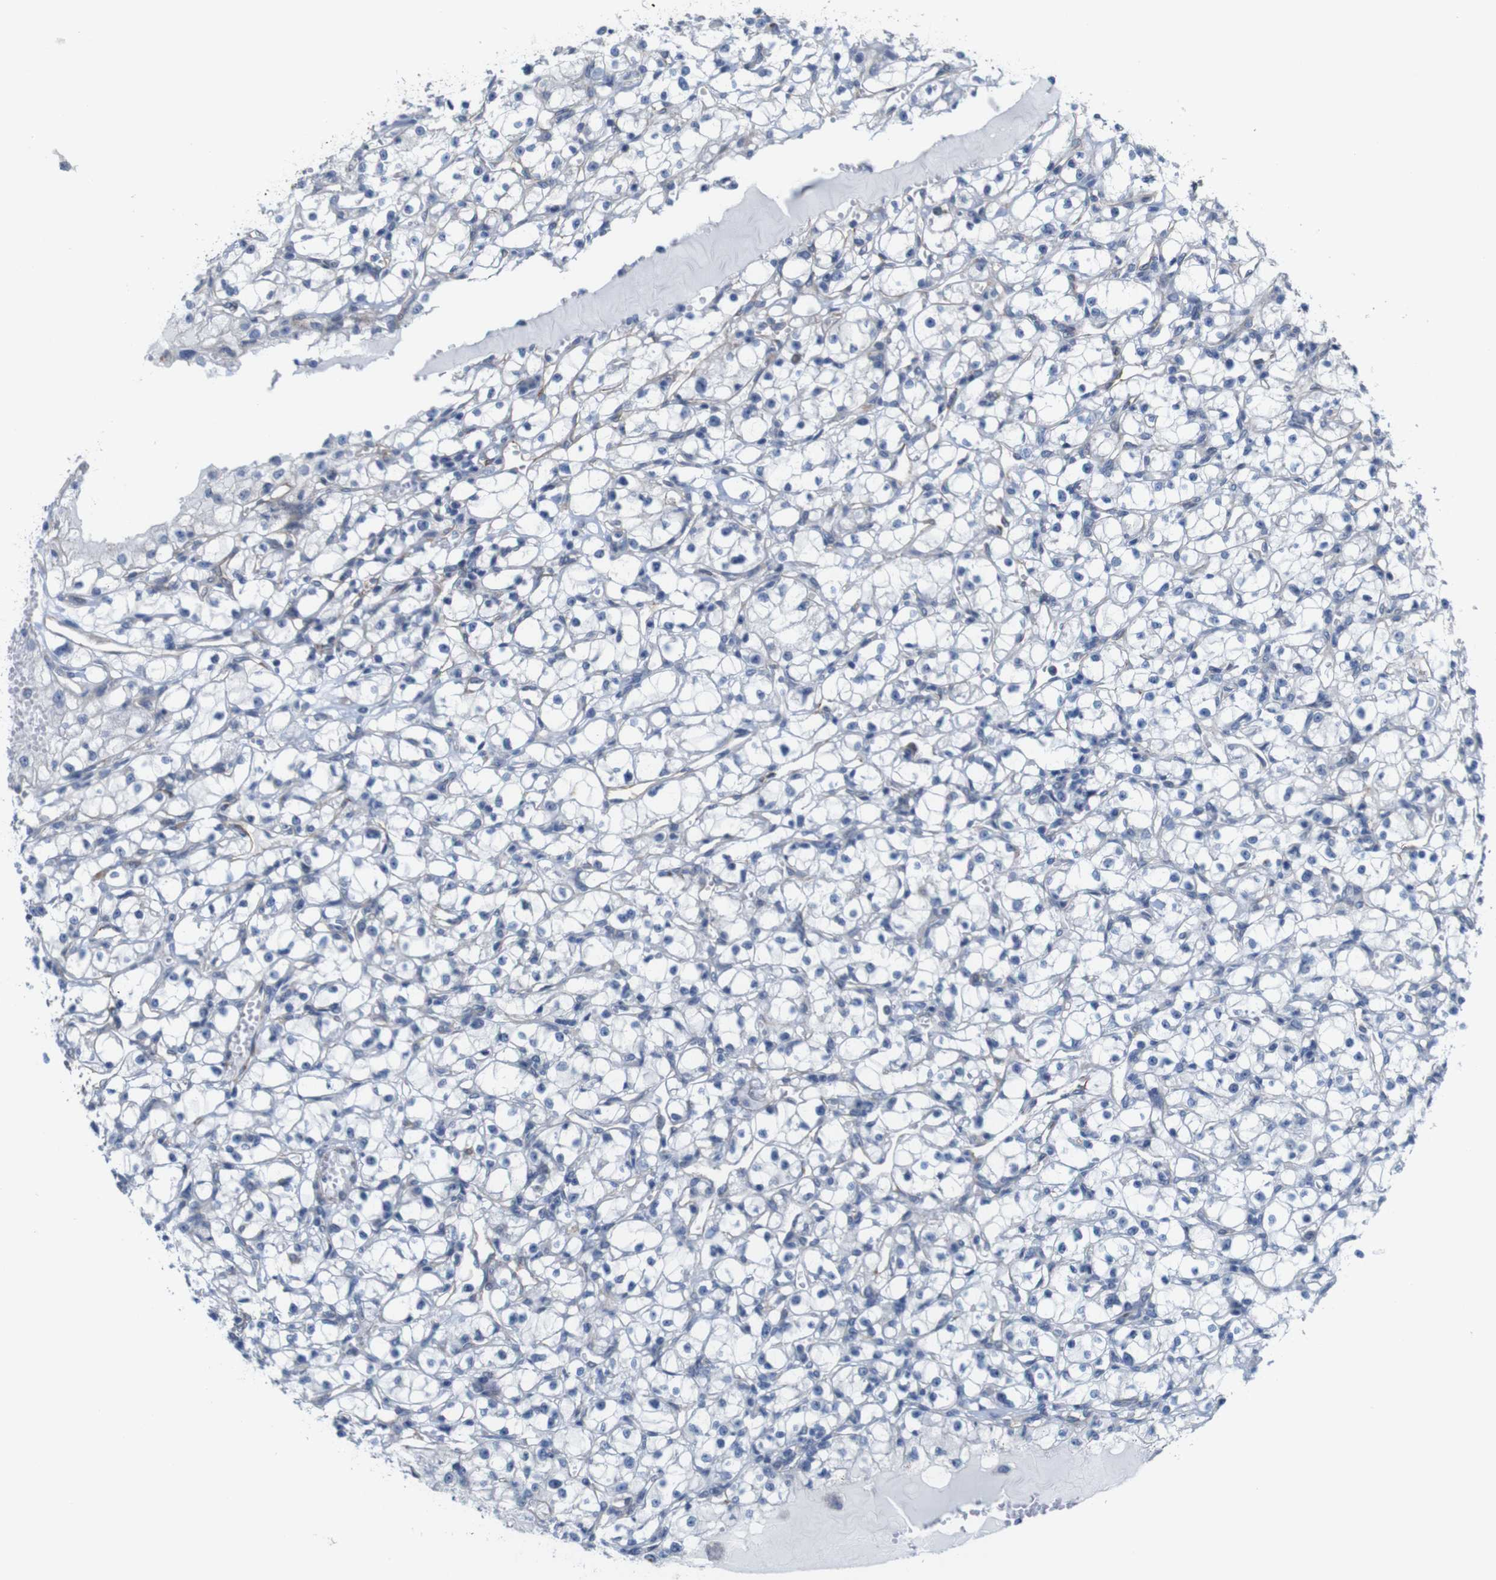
{"staining": {"intensity": "negative", "quantity": "none", "location": "none"}, "tissue": "renal cancer", "cell_type": "Tumor cells", "image_type": "cancer", "snomed": [{"axis": "morphology", "description": "Adenocarcinoma, NOS"}, {"axis": "topography", "description": "Kidney"}], "caption": "High power microscopy micrograph of an immunohistochemistry photomicrograph of renal cancer (adenocarcinoma), revealing no significant expression in tumor cells.", "gene": "JPH1", "patient": {"sex": "male", "age": 56}}